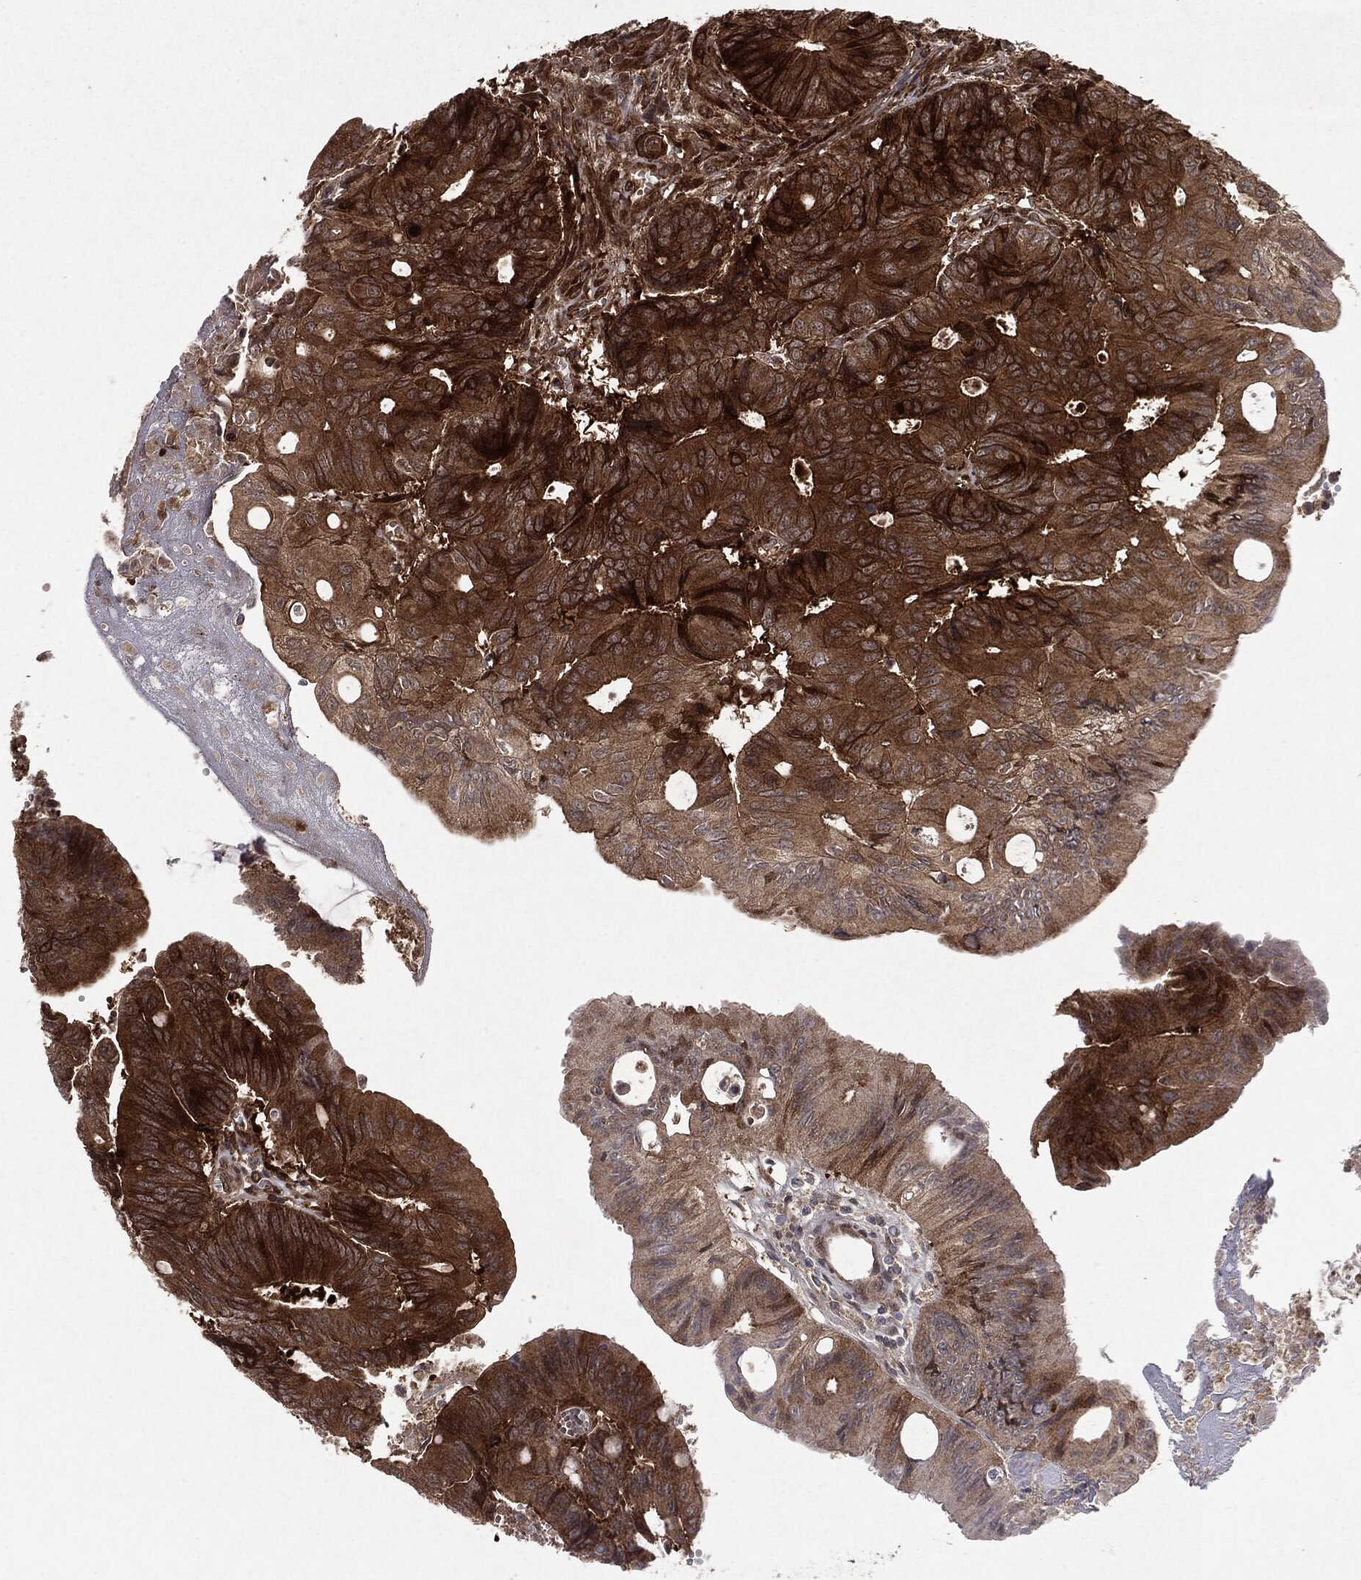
{"staining": {"intensity": "strong", "quantity": ">75%", "location": "cytoplasmic/membranous"}, "tissue": "colorectal cancer", "cell_type": "Tumor cells", "image_type": "cancer", "snomed": [{"axis": "morphology", "description": "Normal tissue, NOS"}, {"axis": "morphology", "description": "Adenocarcinoma, NOS"}, {"axis": "topography", "description": "Colon"}], "caption": "There is high levels of strong cytoplasmic/membranous staining in tumor cells of adenocarcinoma (colorectal), as demonstrated by immunohistochemical staining (brown color).", "gene": "OTUB1", "patient": {"sex": "male", "age": 65}}